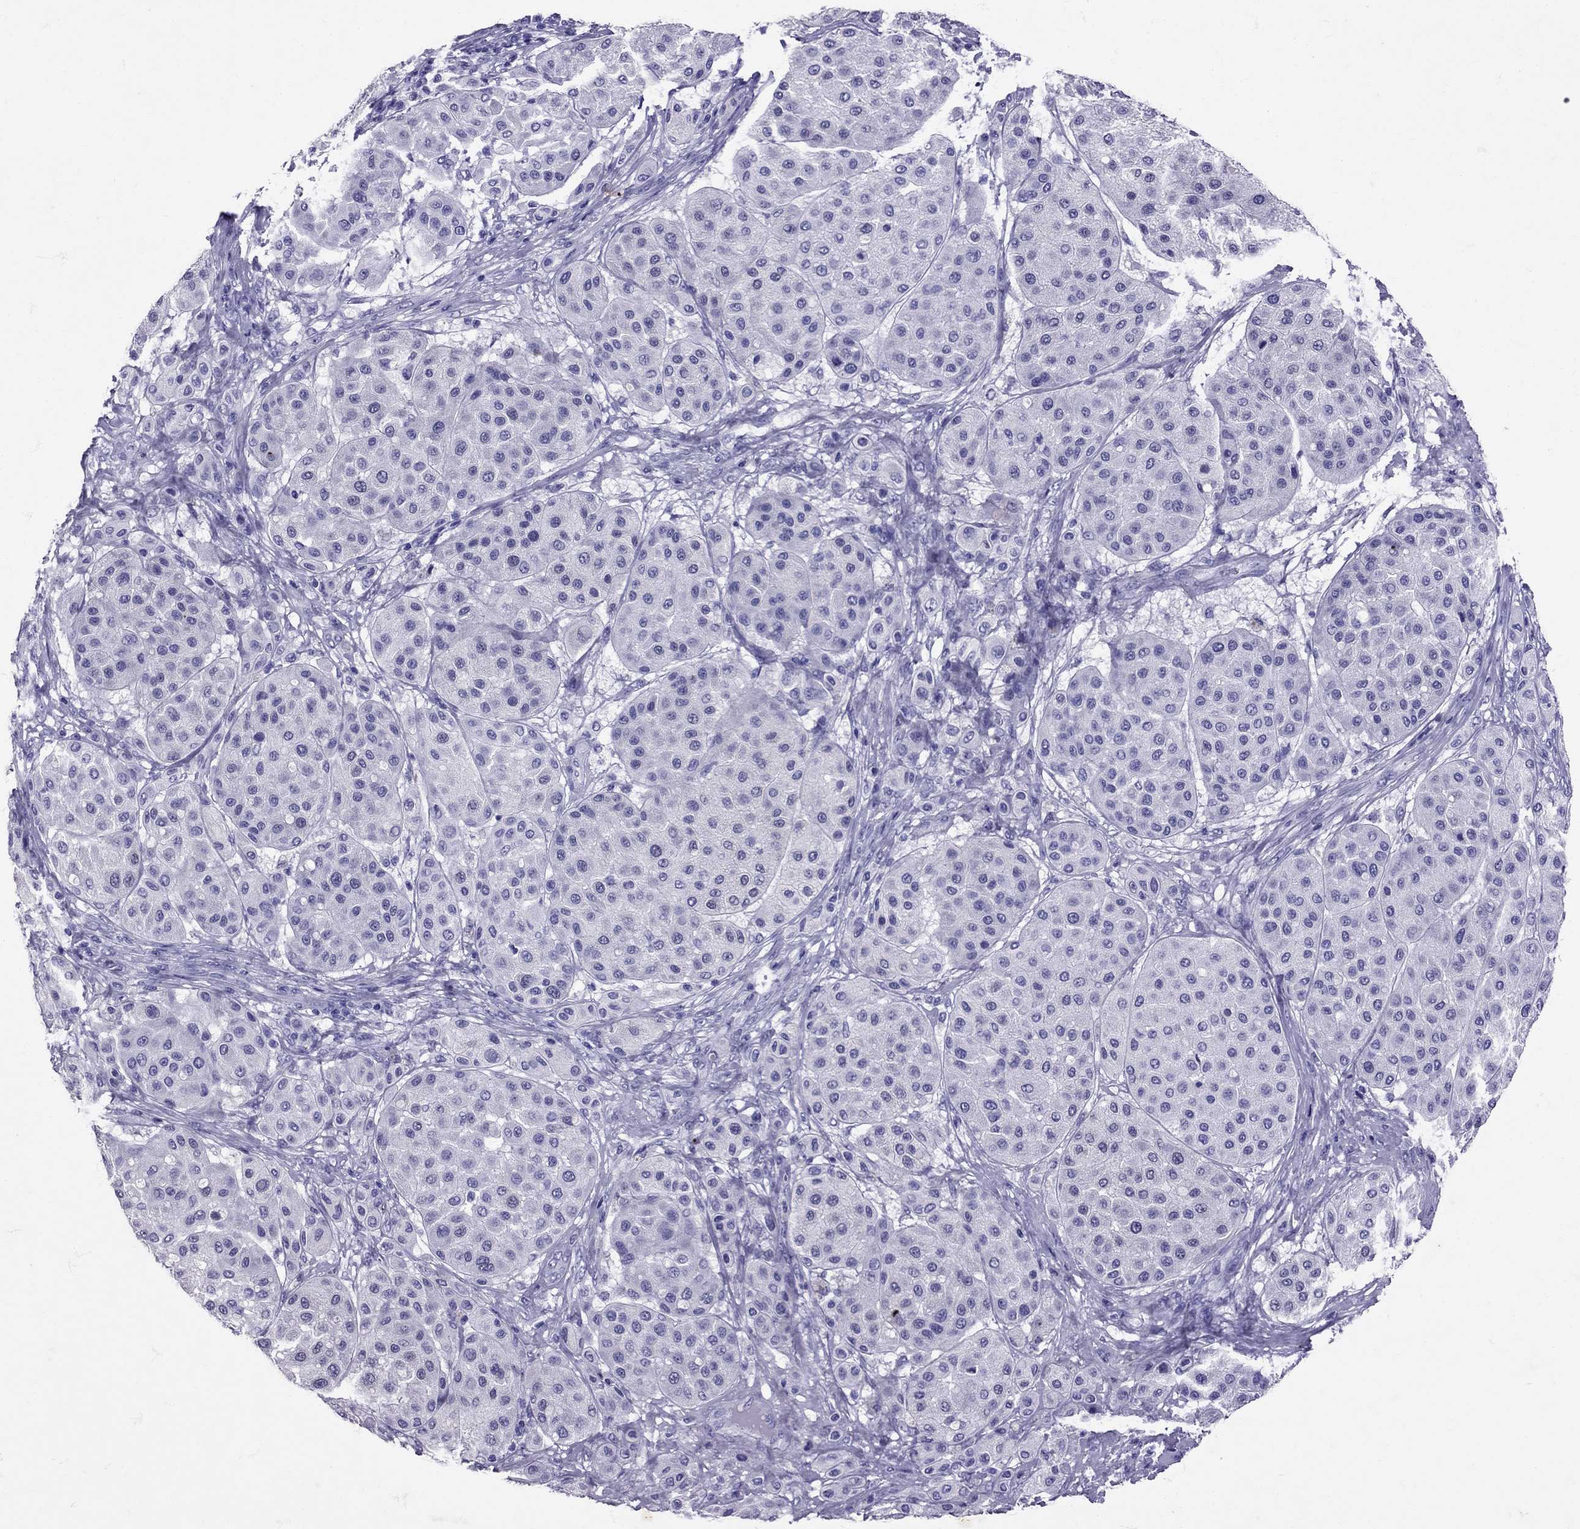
{"staining": {"intensity": "negative", "quantity": "none", "location": "none"}, "tissue": "melanoma", "cell_type": "Tumor cells", "image_type": "cancer", "snomed": [{"axis": "morphology", "description": "Malignant melanoma, Metastatic site"}, {"axis": "topography", "description": "Smooth muscle"}], "caption": "An immunohistochemistry (IHC) photomicrograph of malignant melanoma (metastatic site) is shown. There is no staining in tumor cells of malignant melanoma (metastatic site). (DAB IHC, high magnification).", "gene": "AVP", "patient": {"sex": "male", "age": 41}}